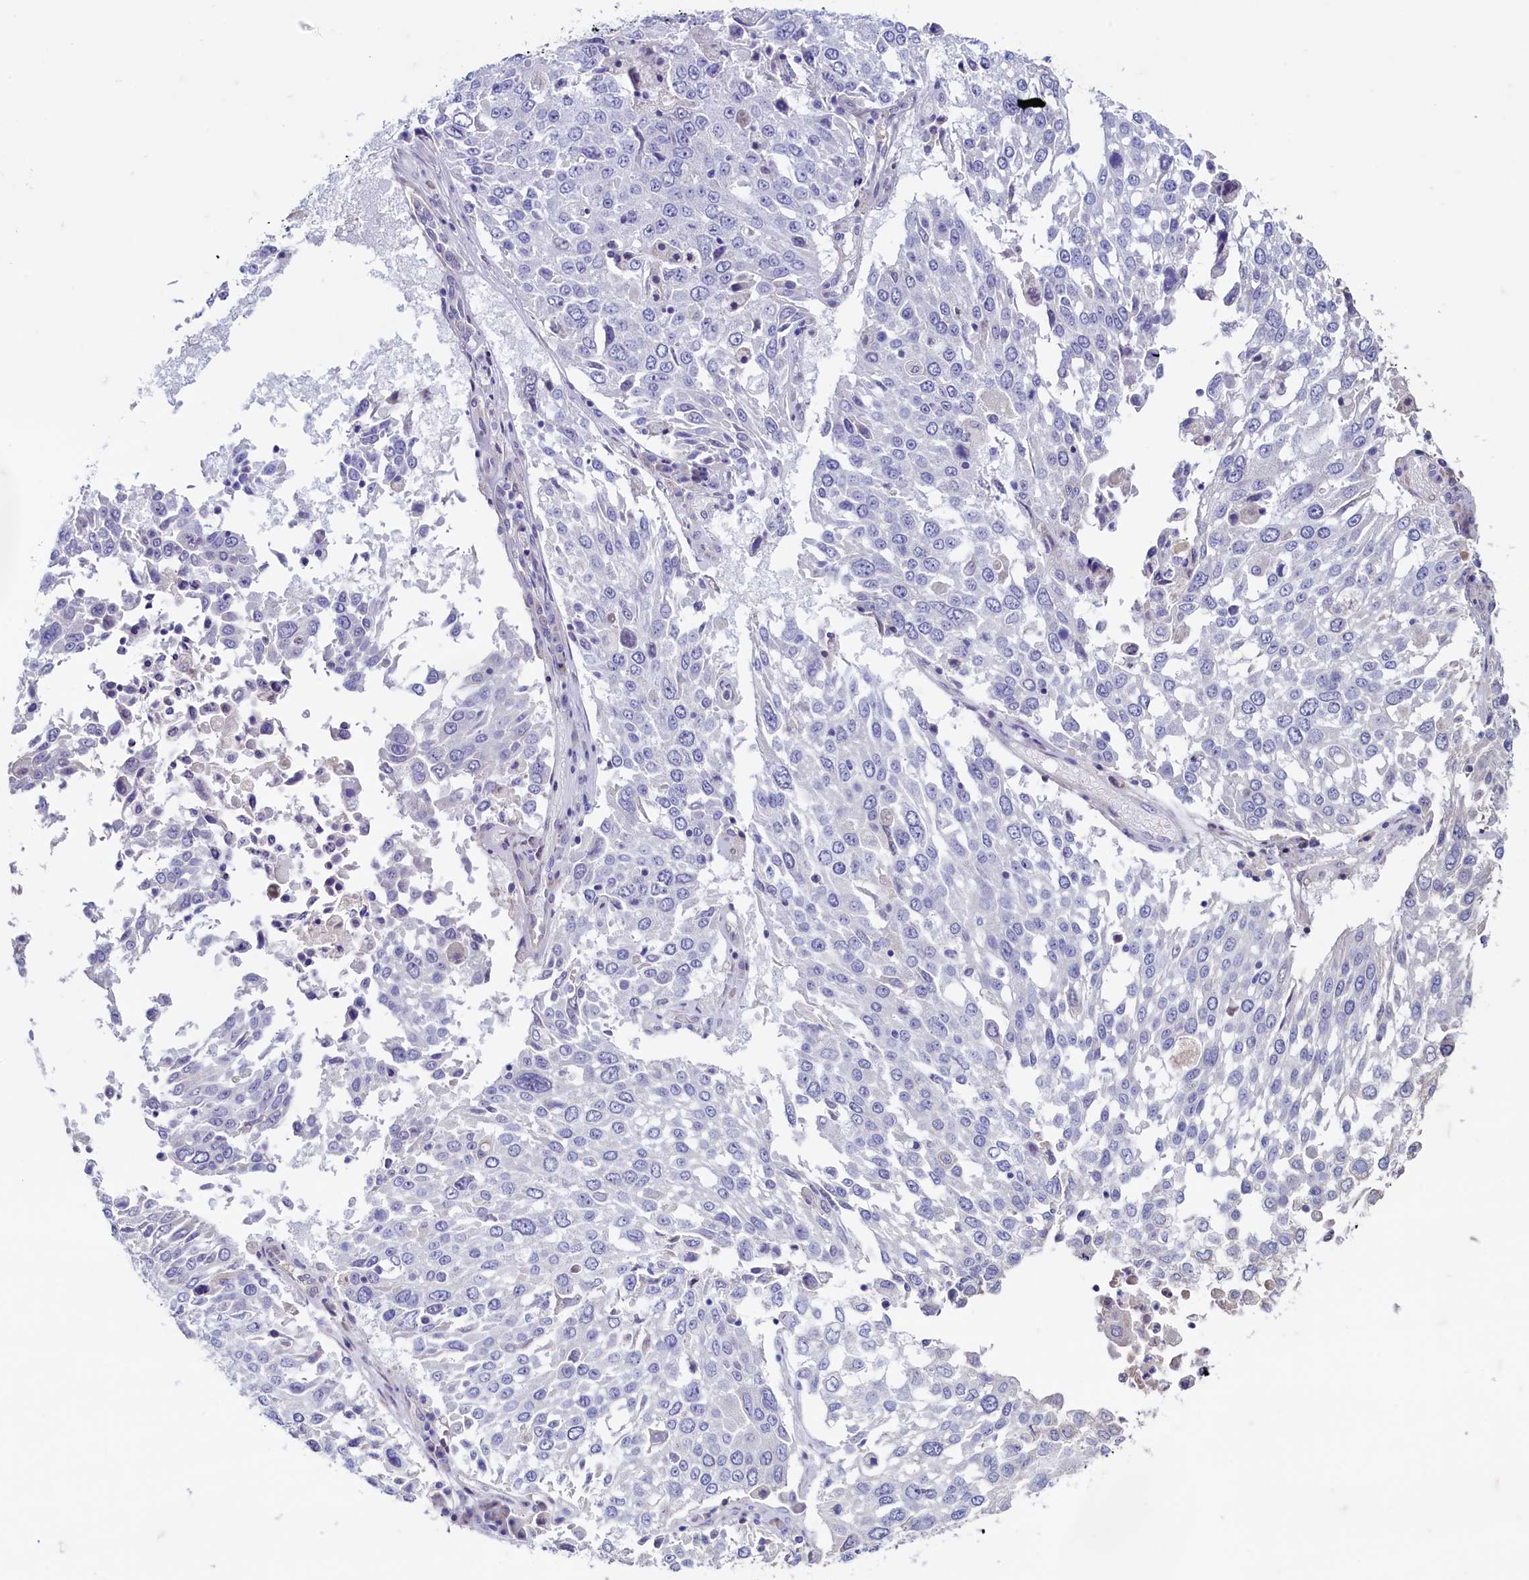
{"staining": {"intensity": "negative", "quantity": "none", "location": "none"}, "tissue": "lung cancer", "cell_type": "Tumor cells", "image_type": "cancer", "snomed": [{"axis": "morphology", "description": "Squamous cell carcinoma, NOS"}, {"axis": "topography", "description": "Lung"}], "caption": "A high-resolution photomicrograph shows immunohistochemistry staining of lung cancer, which shows no significant expression in tumor cells.", "gene": "MAP1LC3A", "patient": {"sex": "male", "age": 65}}